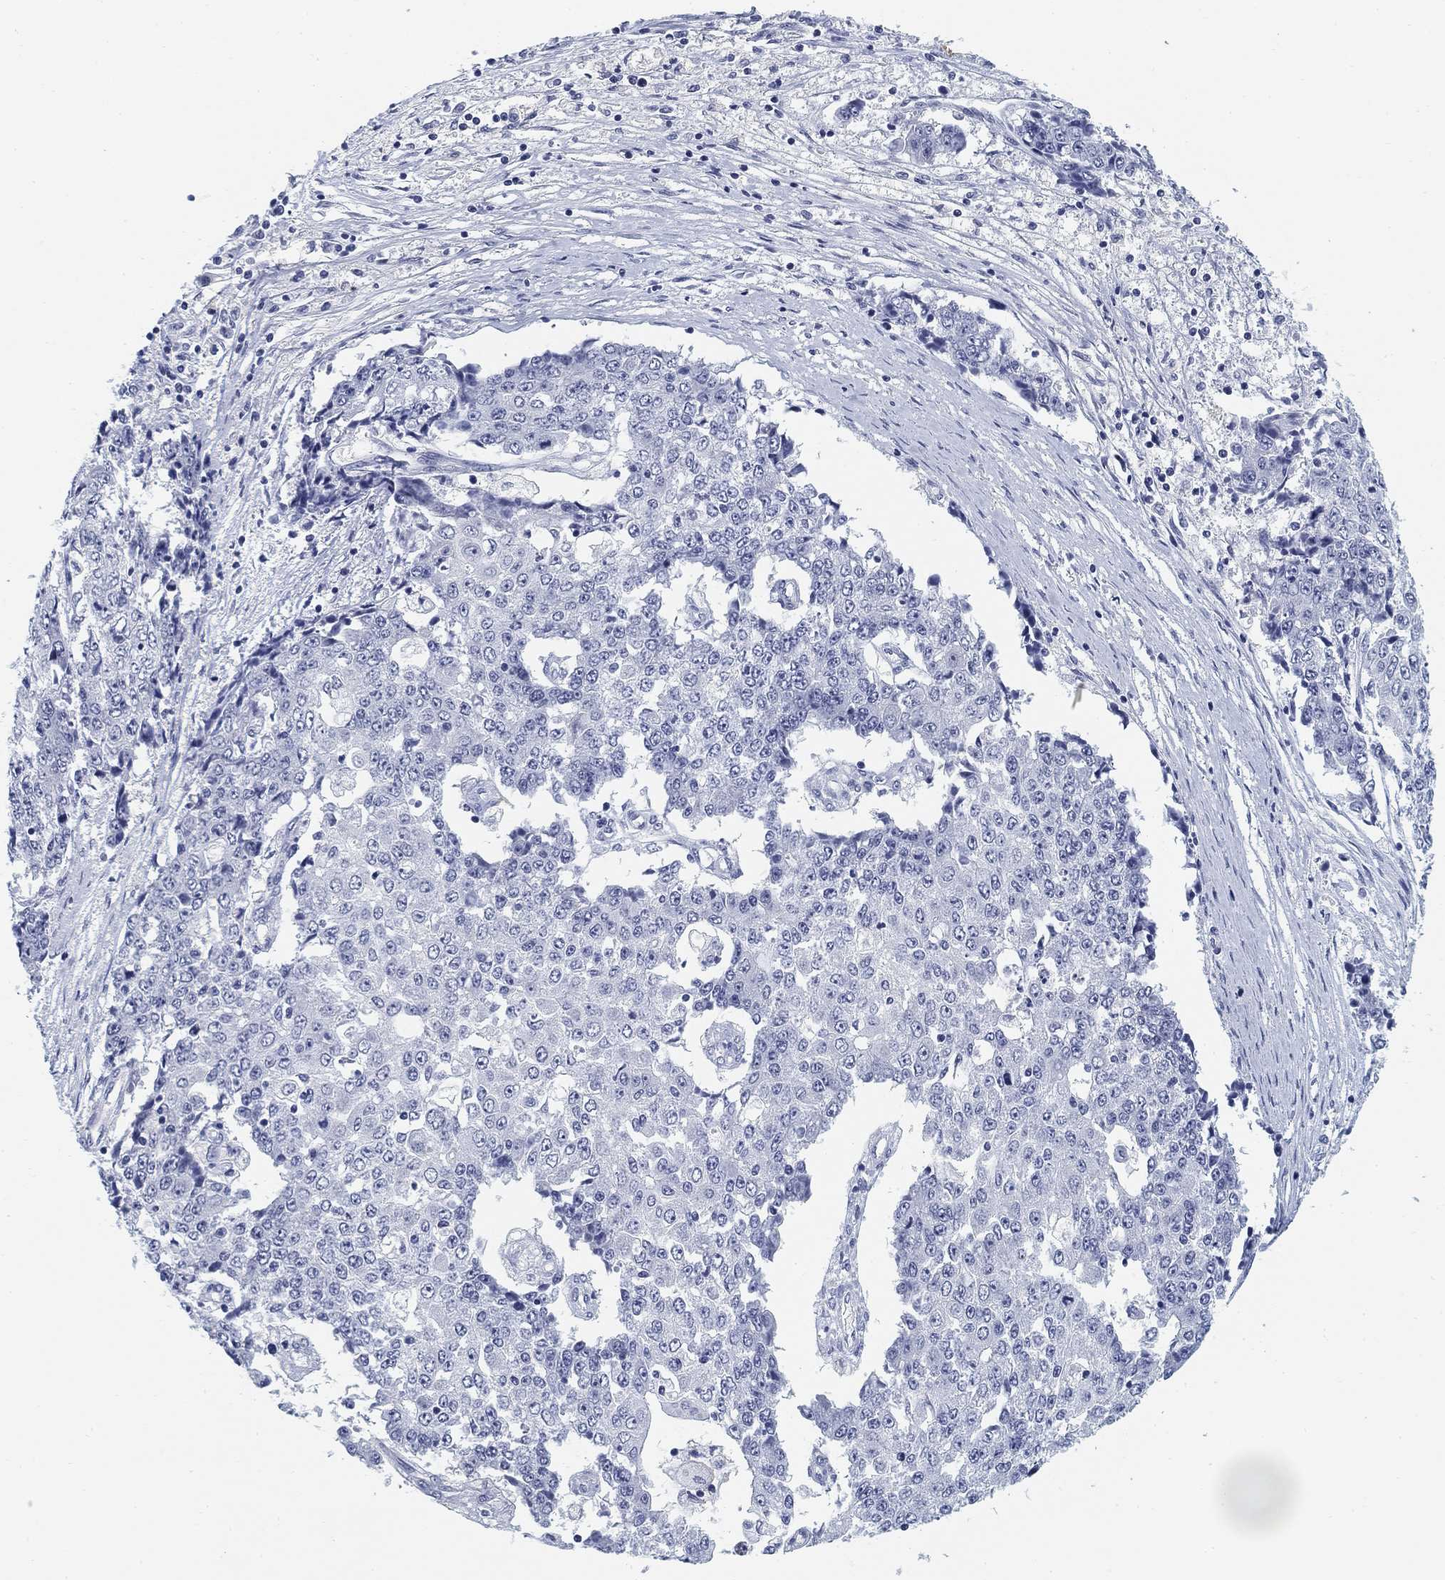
{"staining": {"intensity": "negative", "quantity": "none", "location": "none"}, "tissue": "ovarian cancer", "cell_type": "Tumor cells", "image_type": "cancer", "snomed": [{"axis": "morphology", "description": "Carcinoma, endometroid"}, {"axis": "topography", "description": "Ovary"}], "caption": "This is a image of IHC staining of endometroid carcinoma (ovarian), which shows no staining in tumor cells.", "gene": "SLC2A5", "patient": {"sex": "female", "age": 42}}